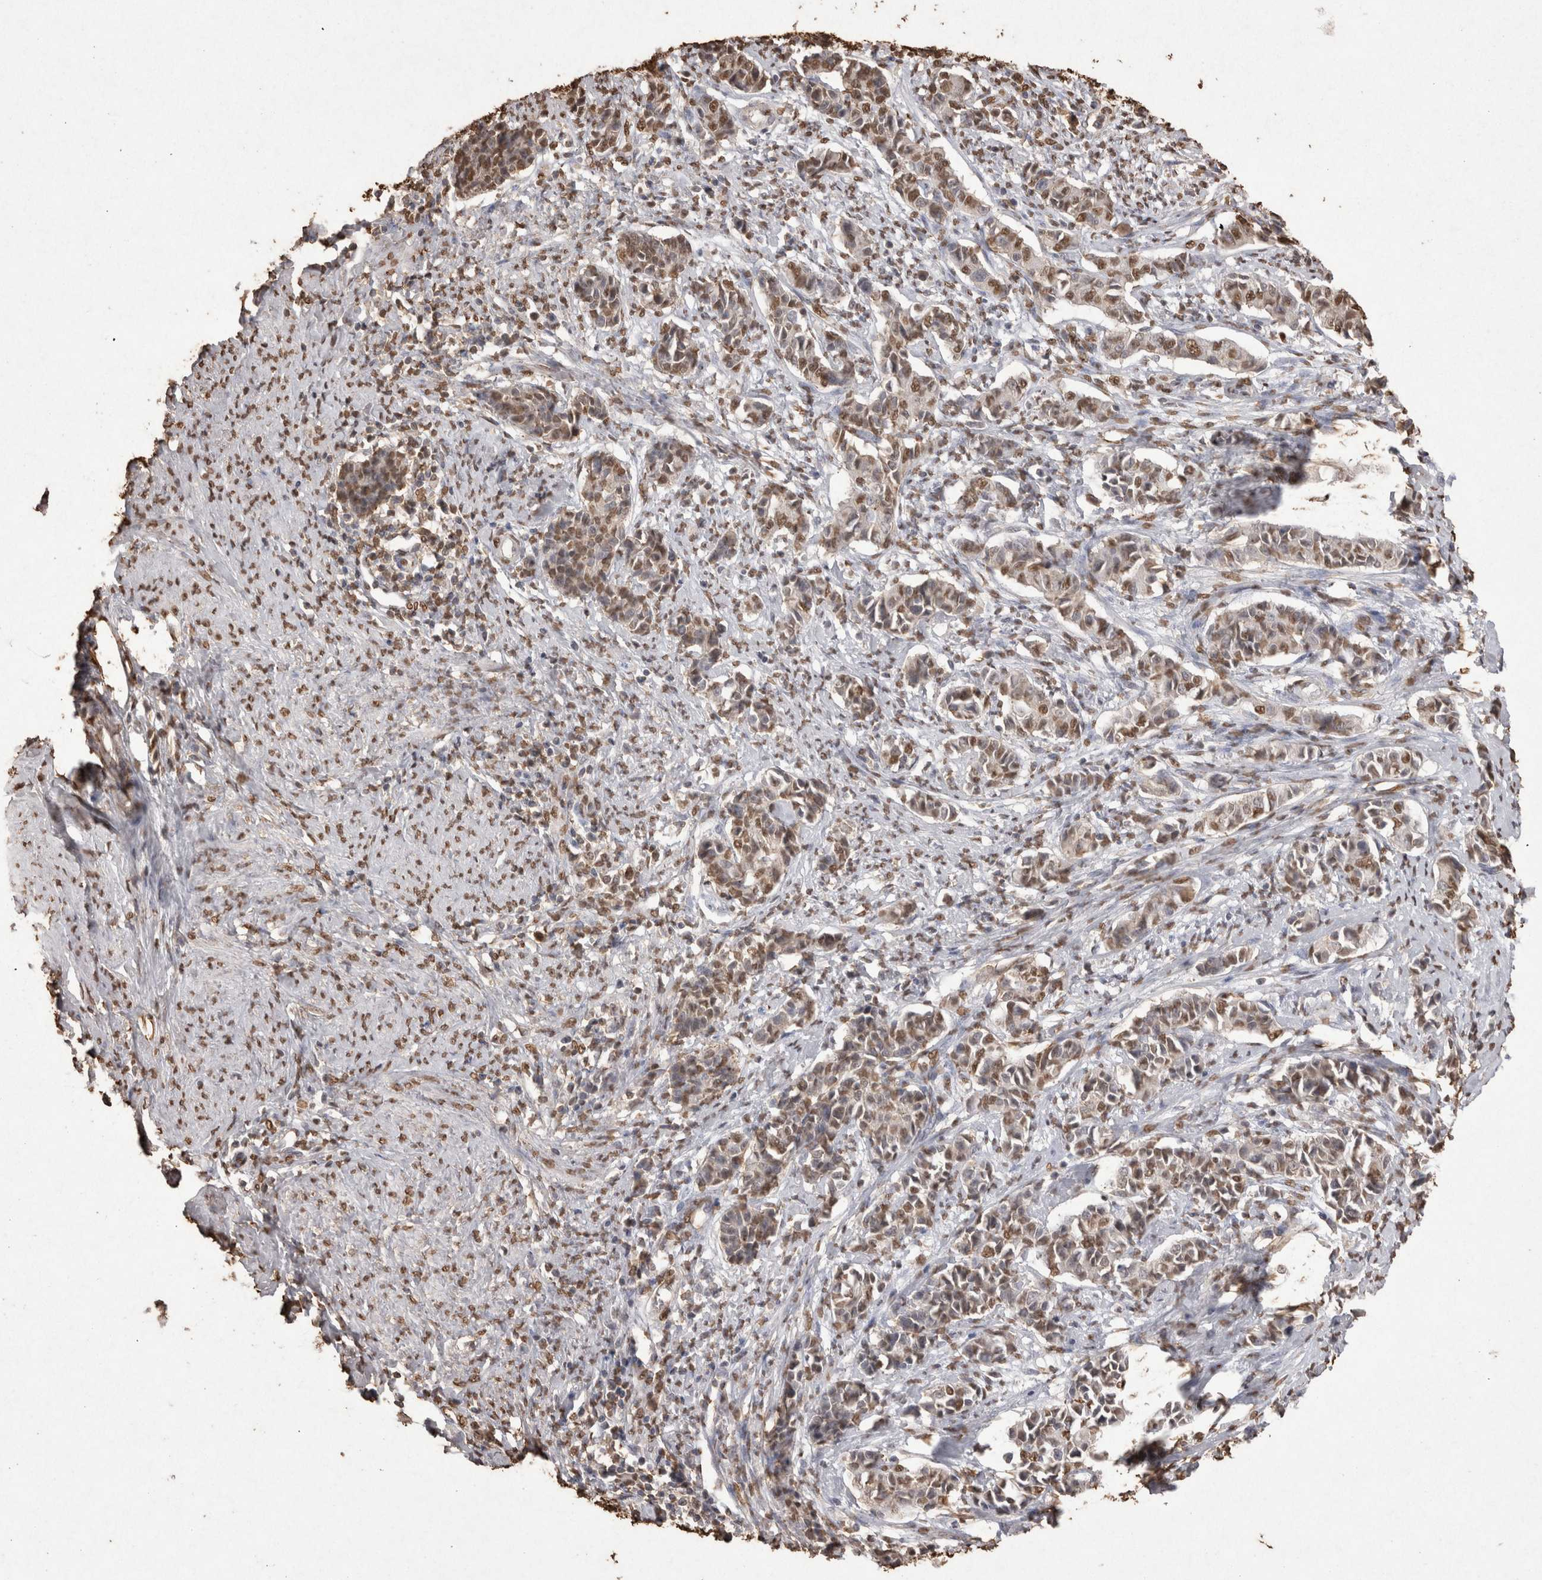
{"staining": {"intensity": "moderate", "quantity": ">75%", "location": "nuclear"}, "tissue": "cervical cancer", "cell_type": "Tumor cells", "image_type": "cancer", "snomed": [{"axis": "morphology", "description": "Normal tissue, NOS"}, {"axis": "morphology", "description": "Squamous cell carcinoma, NOS"}, {"axis": "topography", "description": "Cervix"}], "caption": "Human cervical squamous cell carcinoma stained with a protein marker shows moderate staining in tumor cells.", "gene": "POU5F1", "patient": {"sex": "female", "age": 35}}